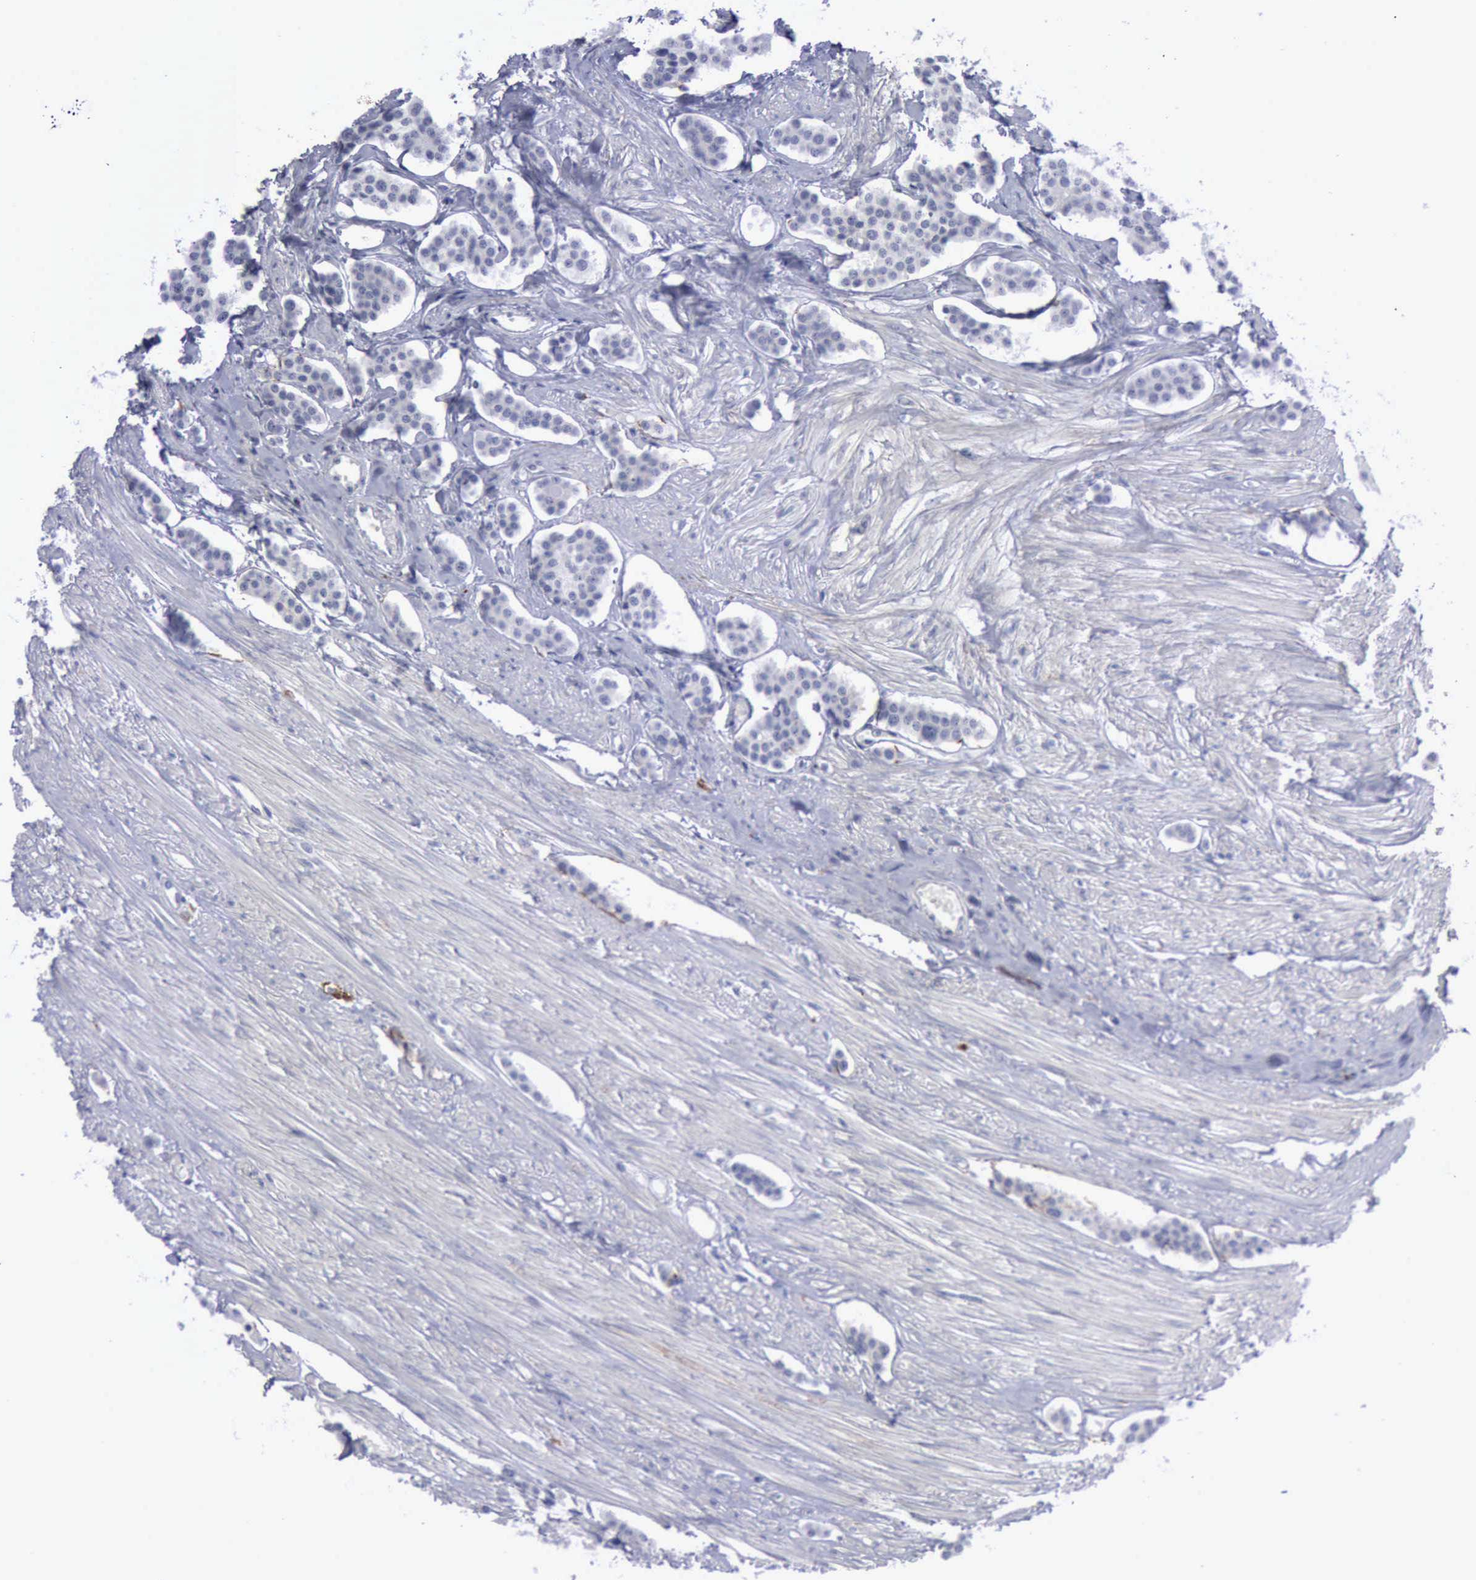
{"staining": {"intensity": "negative", "quantity": "none", "location": "none"}, "tissue": "carcinoid", "cell_type": "Tumor cells", "image_type": "cancer", "snomed": [{"axis": "morphology", "description": "Carcinoid, malignant, NOS"}, {"axis": "topography", "description": "Small intestine"}], "caption": "This is an IHC histopathology image of malignant carcinoid. There is no expression in tumor cells.", "gene": "CDH2", "patient": {"sex": "male", "age": 60}}